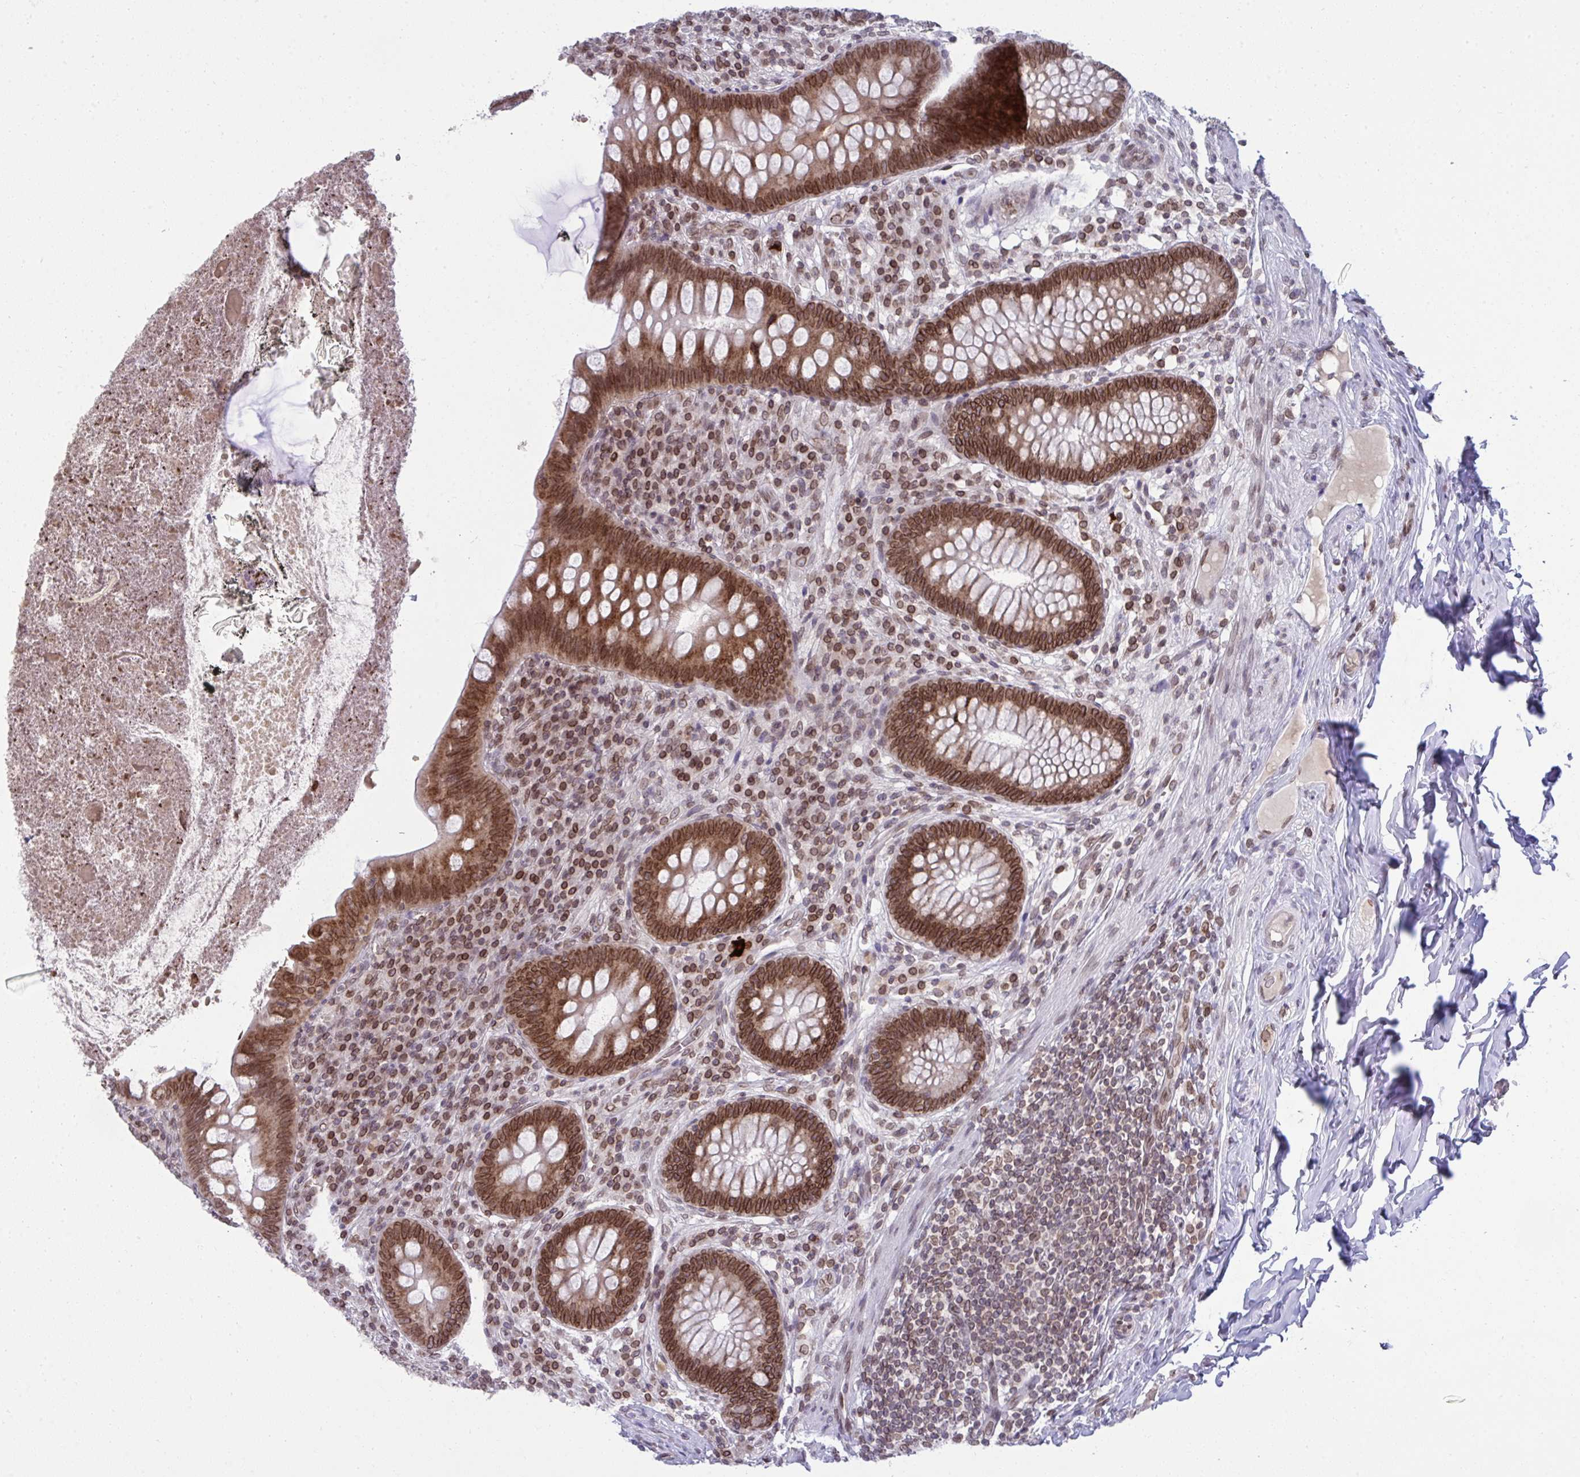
{"staining": {"intensity": "moderate", "quantity": ">75%", "location": "cytoplasmic/membranous,nuclear"}, "tissue": "appendix", "cell_type": "Glandular cells", "image_type": "normal", "snomed": [{"axis": "morphology", "description": "Normal tissue, NOS"}, {"axis": "topography", "description": "Appendix"}], "caption": "Brown immunohistochemical staining in benign appendix demonstrates moderate cytoplasmic/membranous,nuclear expression in approximately >75% of glandular cells. (DAB (3,3'-diaminobenzidine) IHC with brightfield microscopy, high magnification).", "gene": "RANBP2", "patient": {"sex": "male", "age": 71}}